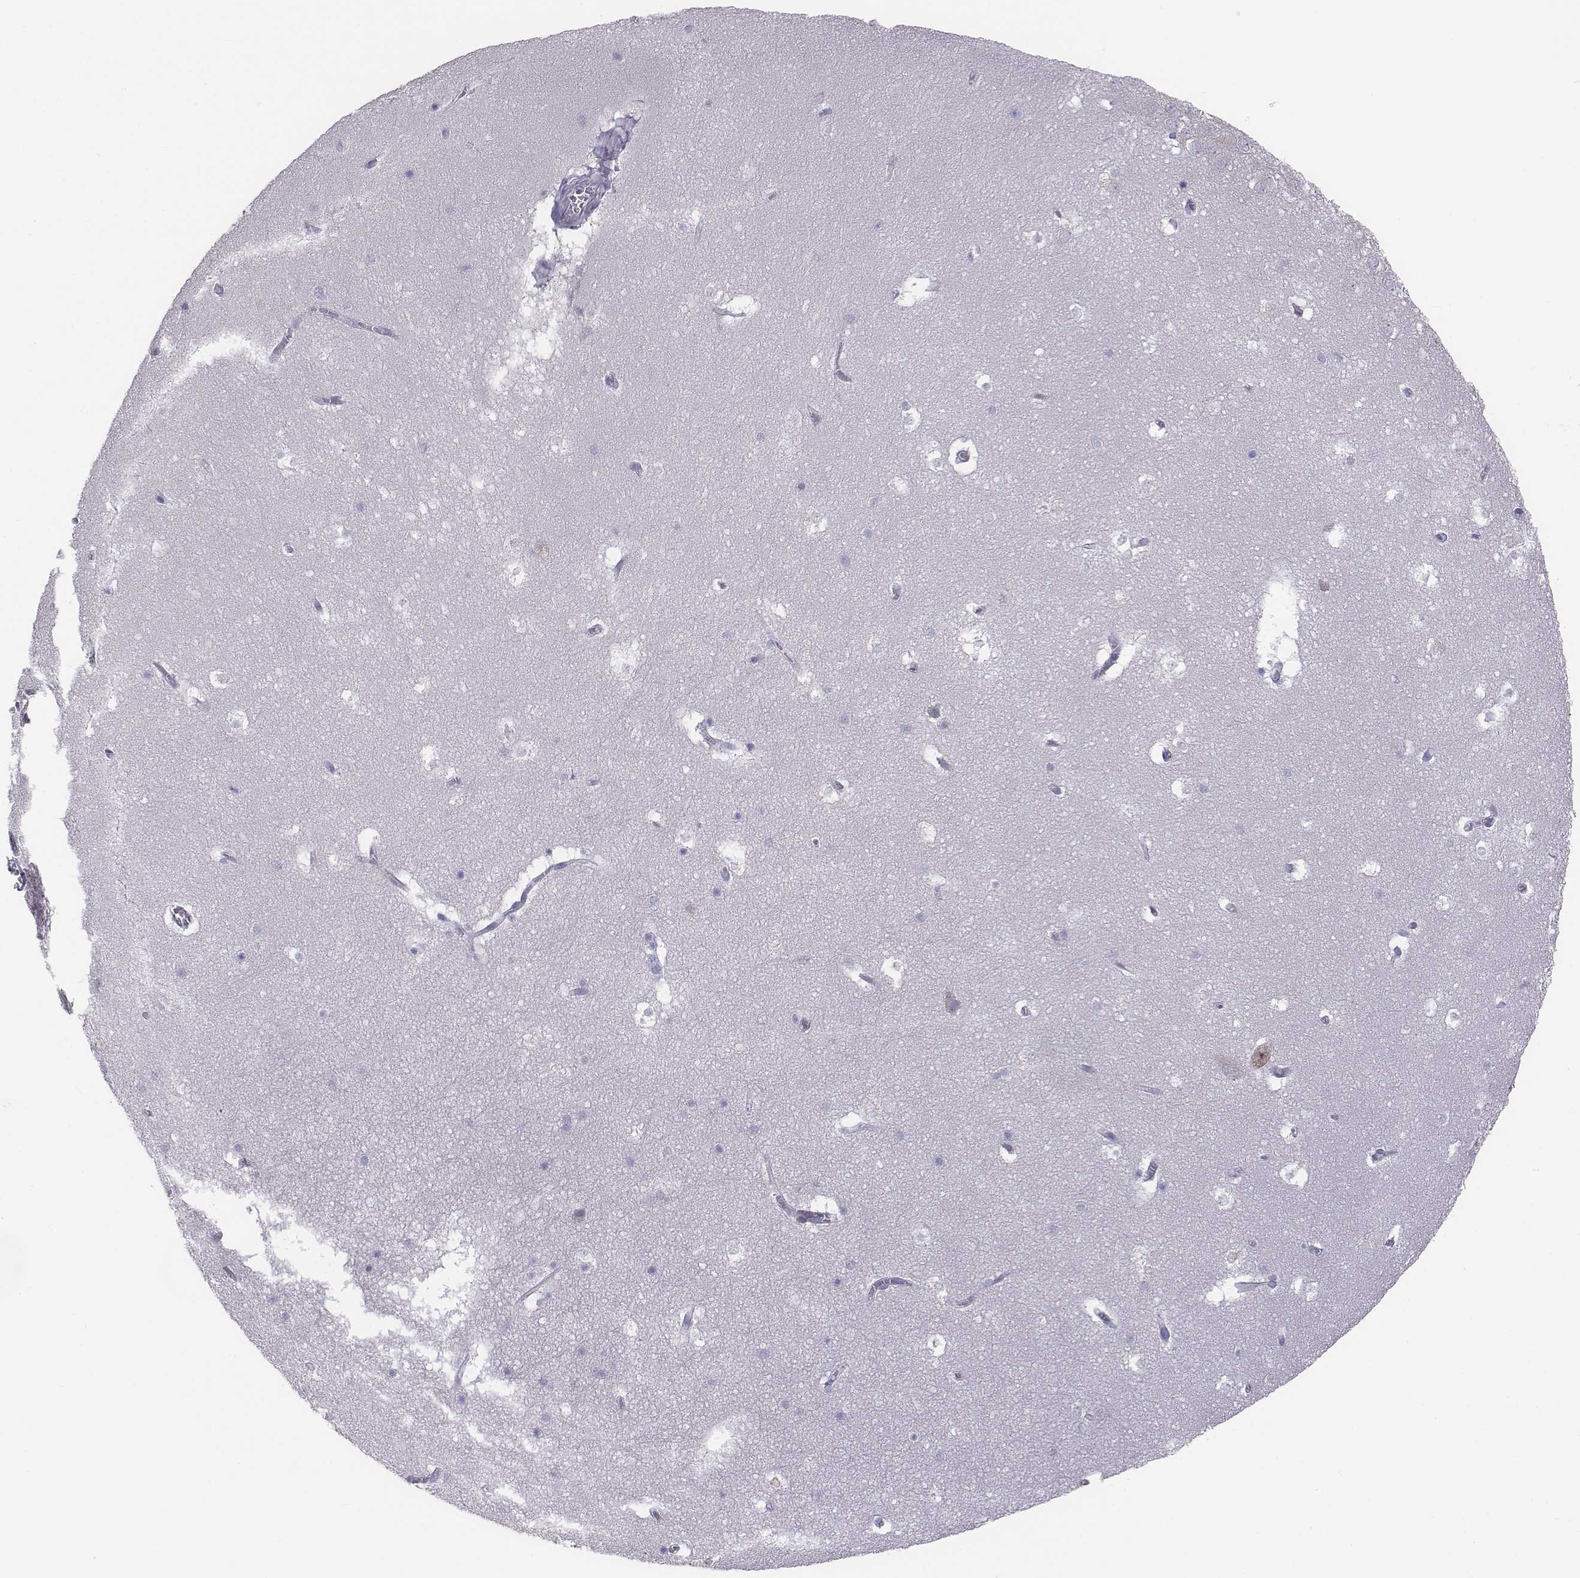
{"staining": {"intensity": "negative", "quantity": "none", "location": "none"}, "tissue": "hippocampus", "cell_type": "Glial cells", "image_type": "normal", "snomed": [{"axis": "morphology", "description": "Normal tissue, NOS"}, {"axis": "topography", "description": "Hippocampus"}], "caption": "A high-resolution image shows immunohistochemistry staining of benign hippocampus, which shows no significant staining in glial cells.", "gene": "CHST14", "patient": {"sex": "male", "age": 45}}